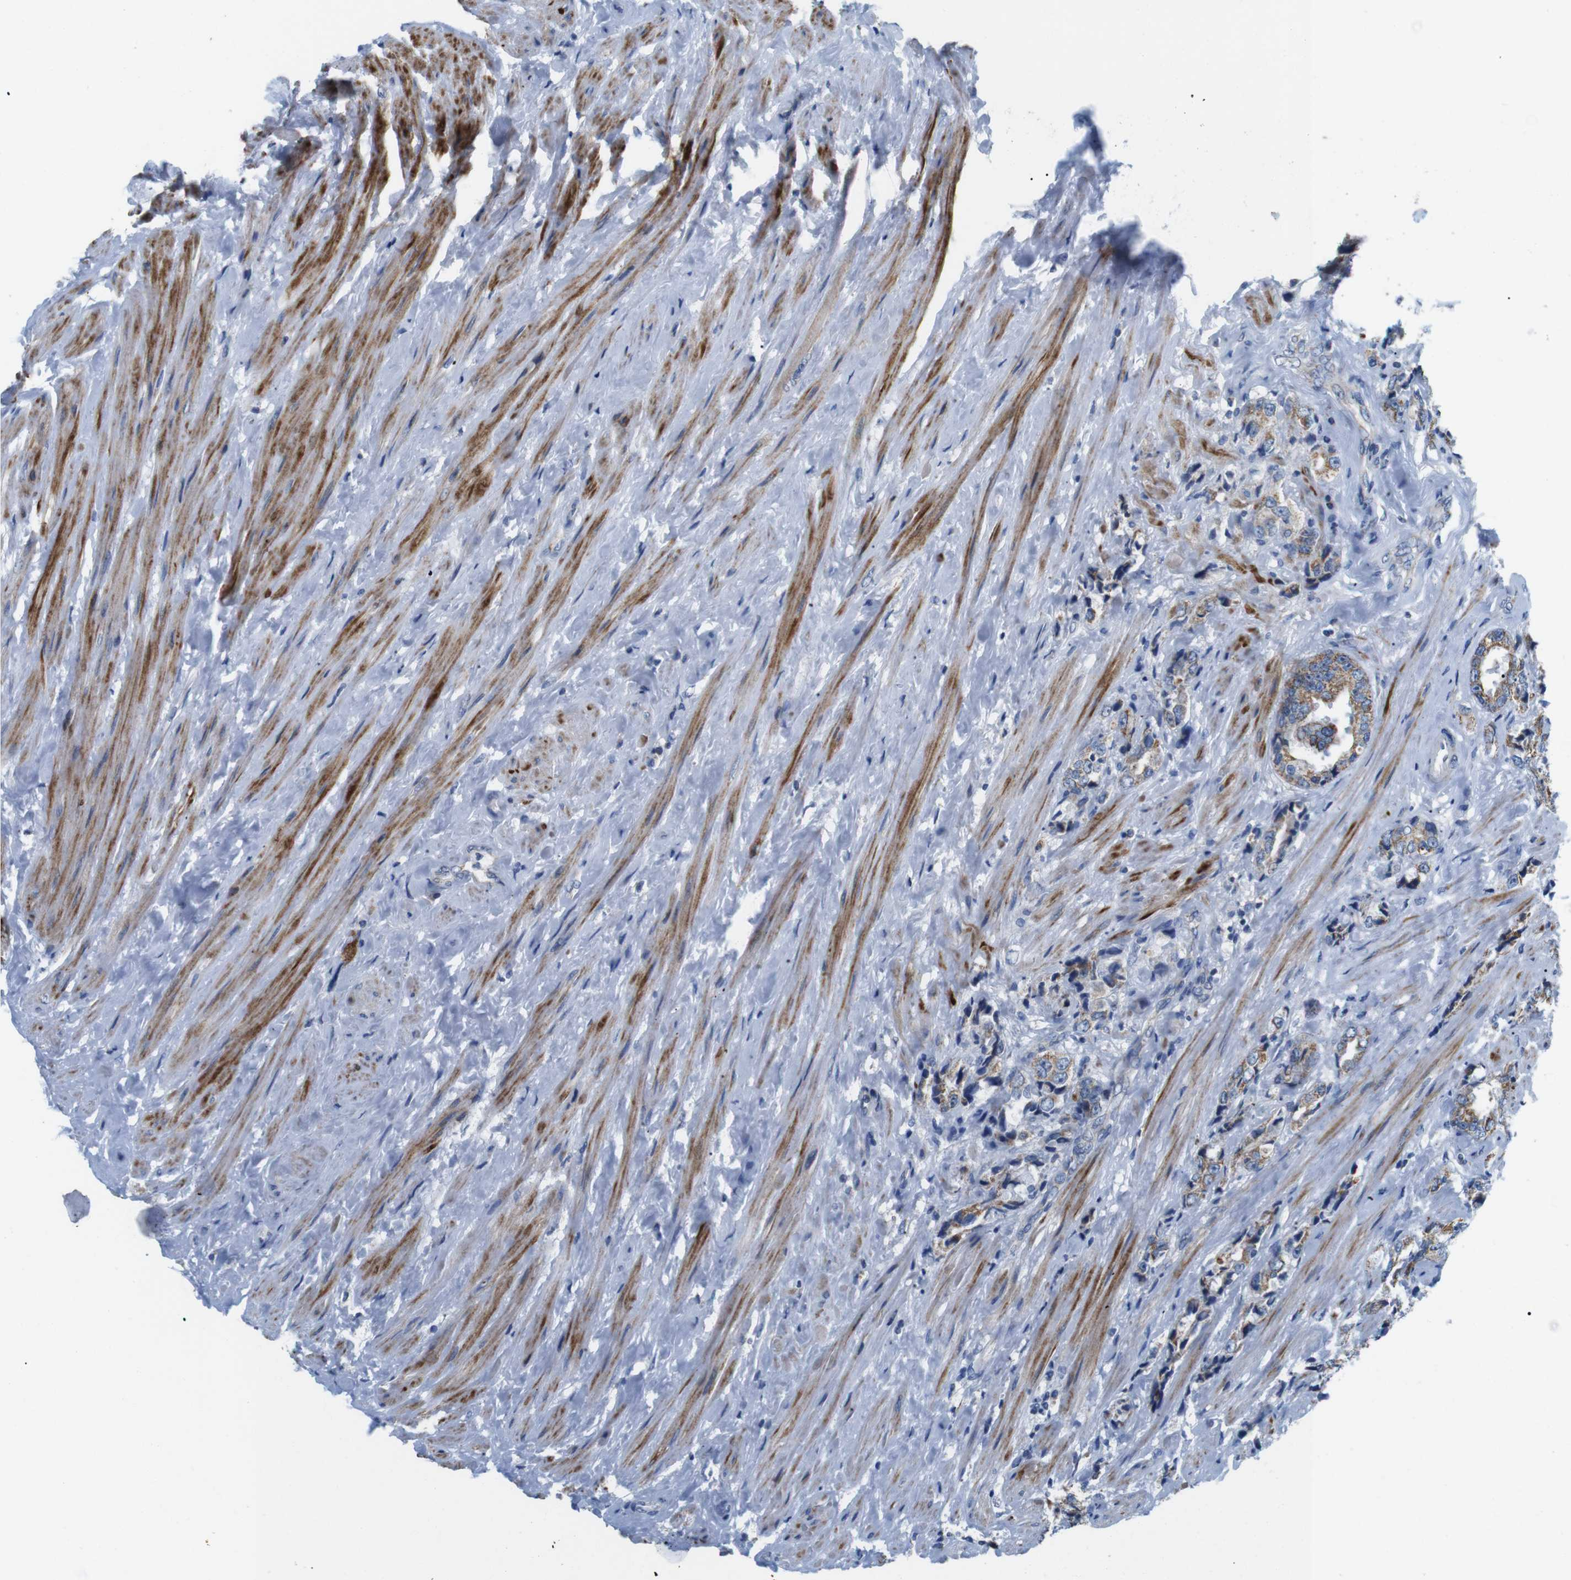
{"staining": {"intensity": "moderate", "quantity": ">75%", "location": "cytoplasmic/membranous"}, "tissue": "prostate cancer", "cell_type": "Tumor cells", "image_type": "cancer", "snomed": [{"axis": "morphology", "description": "Adenocarcinoma, High grade"}, {"axis": "topography", "description": "Prostate"}], "caption": "Prostate cancer was stained to show a protein in brown. There is medium levels of moderate cytoplasmic/membranous positivity in about >75% of tumor cells. (IHC, brightfield microscopy, high magnification).", "gene": "F2RL1", "patient": {"sex": "male", "age": 61}}